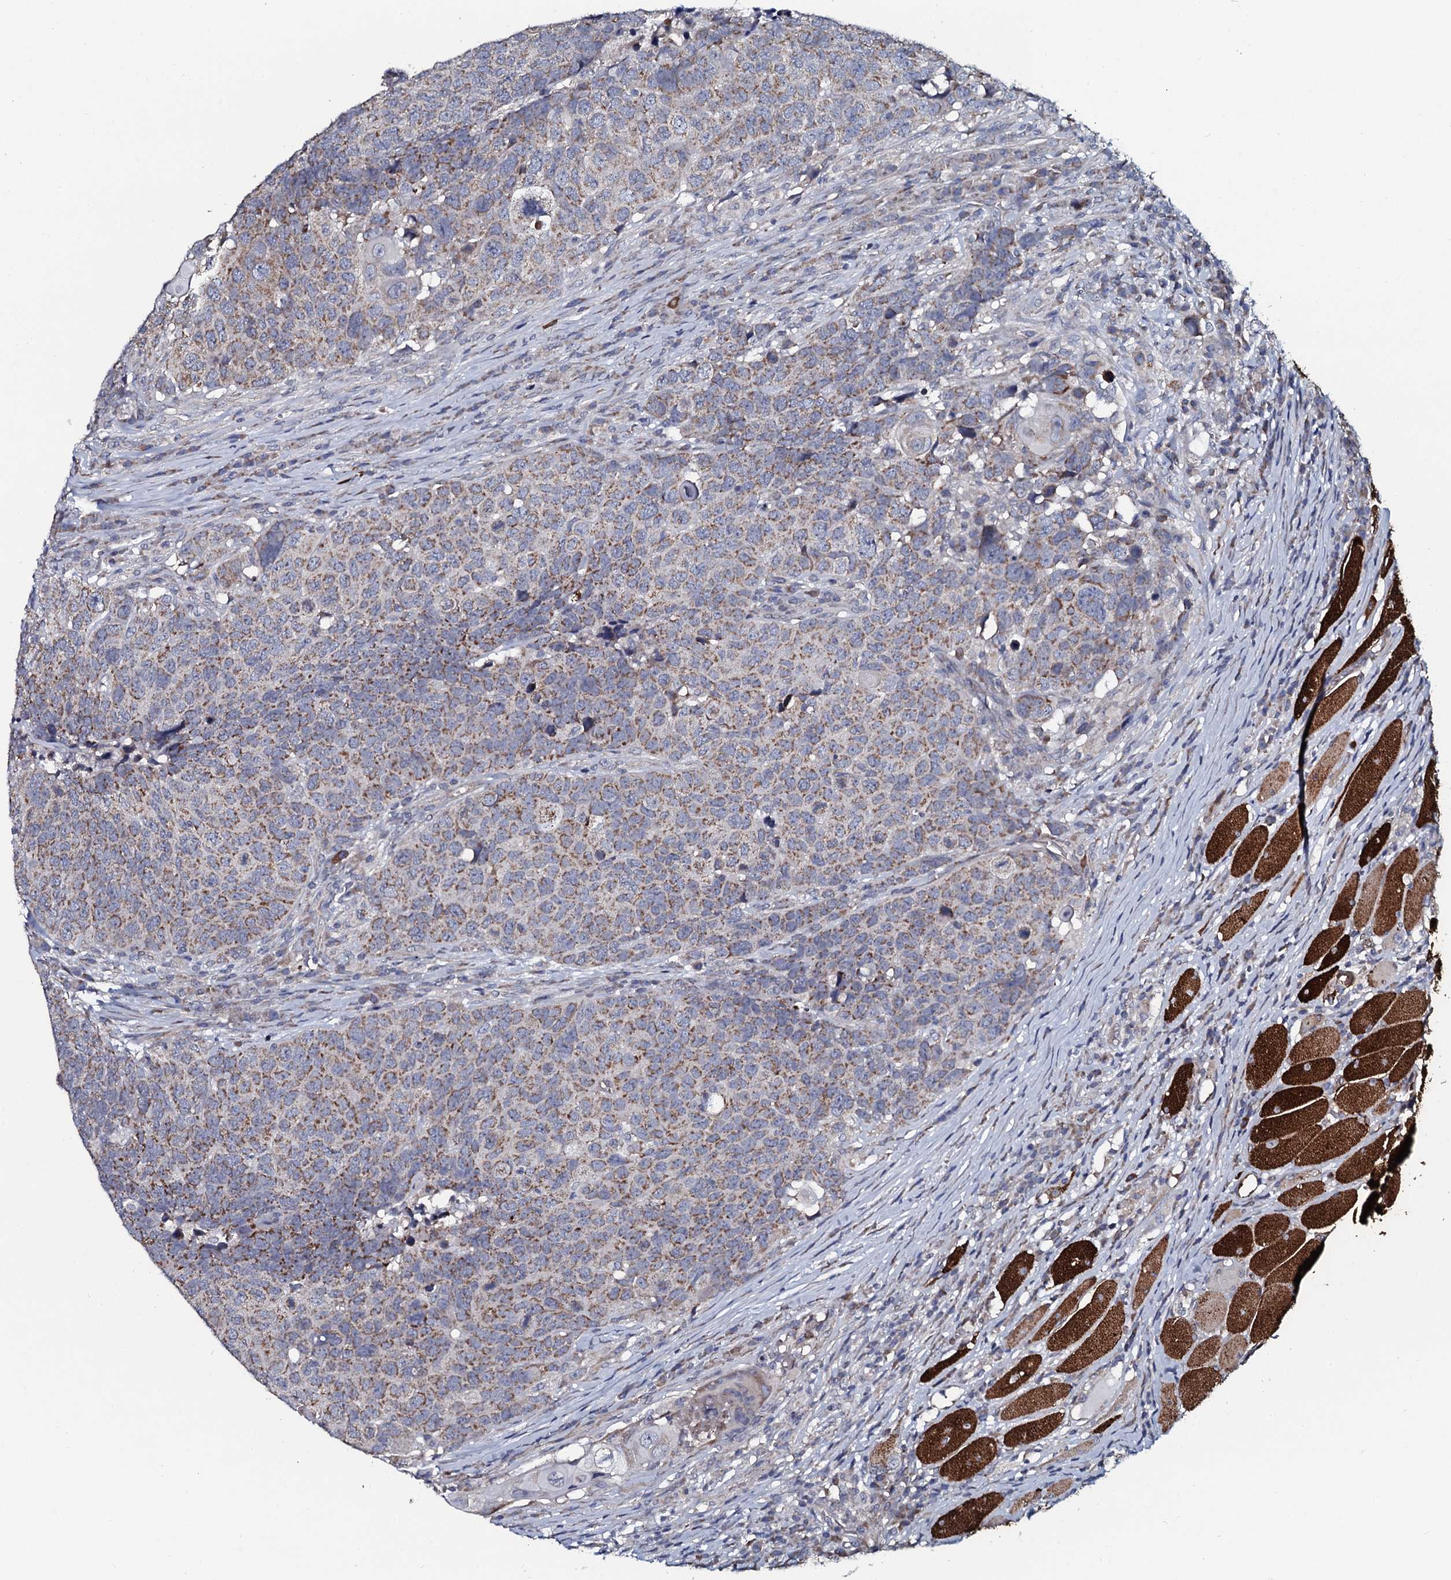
{"staining": {"intensity": "moderate", "quantity": "25%-75%", "location": "cytoplasmic/membranous"}, "tissue": "head and neck cancer", "cell_type": "Tumor cells", "image_type": "cancer", "snomed": [{"axis": "morphology", "description": "Squamous cell carcinoma, NOS"}, {"axis": "topography", "description": "Head-Neck"}], "caption": "Tumor cells show moderate cytoplasmic/membranous staining in approximately 25%-75% of cells in head and neck cancer (squamous cell carcinoma).", "gene": "KCTD4", "patient": {"sex": "male", "age": 66}}